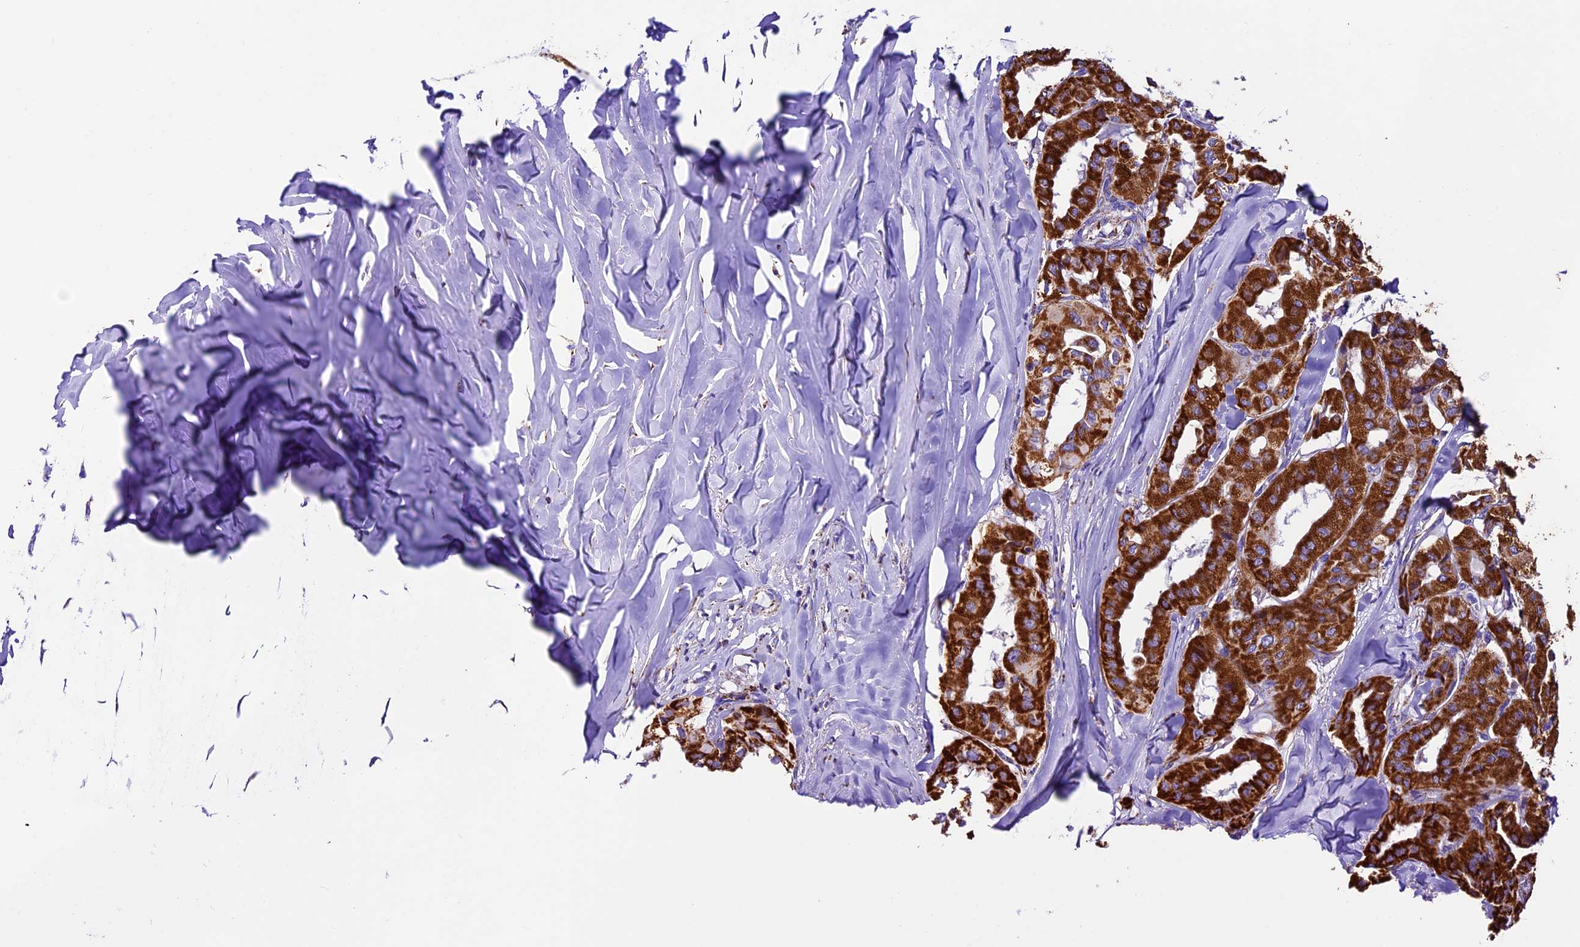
{"staining": {"intensity": "strong", "quantity": ">75%", "location": "cytoplasmic/membranous"}, "tissue": "thyroid cancer", "cell_type": "Tumor cells", "image_type": "cancer", "snomed": [{"axis": "morphology", "description": "Papillary adenocarcinoma, NOS"}, {"axis": "topography", "description": "Thyroid gland"}], "caption": "Brown immunohistochemical staining in human thyroid papillary adenocarcinoma shows strong cytoplasmic/membranous staining in approximately >75% of tumor cells.", "gene": "DCAF5", "patient": {"sex": "female", "age": 59}}